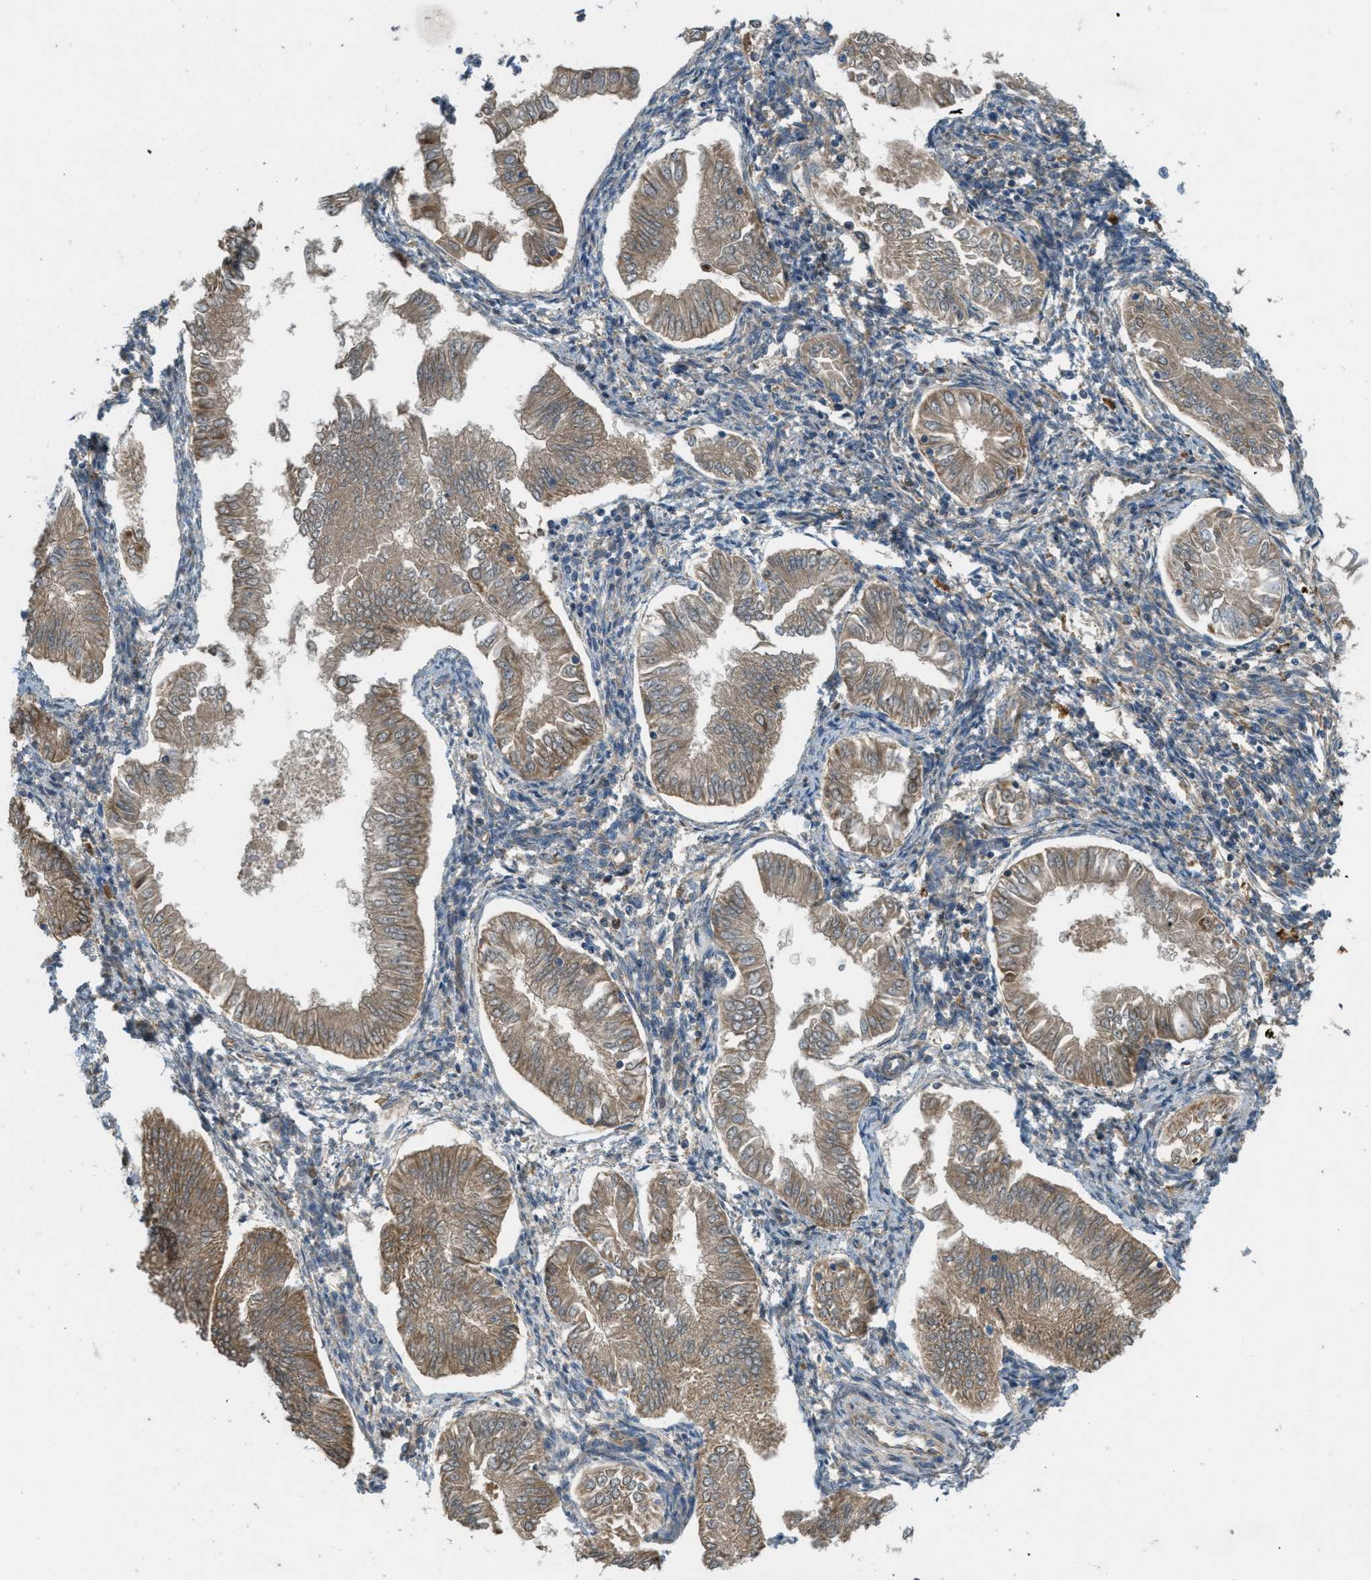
{"staining": {"intensity": "moderate", "quantity": ">75%", "location": "cytoplasmic/membranous"}, "tissue": "endometrial cancer", "cell_type": "Tumor cells", "image_type": "cancer", "snomed": [{"axis": "morphology", "description": "Adenocarcinoma, NOS"}, {"axis": "topography", "description": "Endometrium"}], "caption": "High-power microscopy captured an immunohistochemistry image of endometrial cancer (adenocarcinoma), revealing moderate cytoplasmic/membranous positivity in about >75% of tumor cells. (DAB IHC with brightfield microscopy, high magnification).", "gene": "ADCY6", "patient": {"sex": "female", "age": 53}}